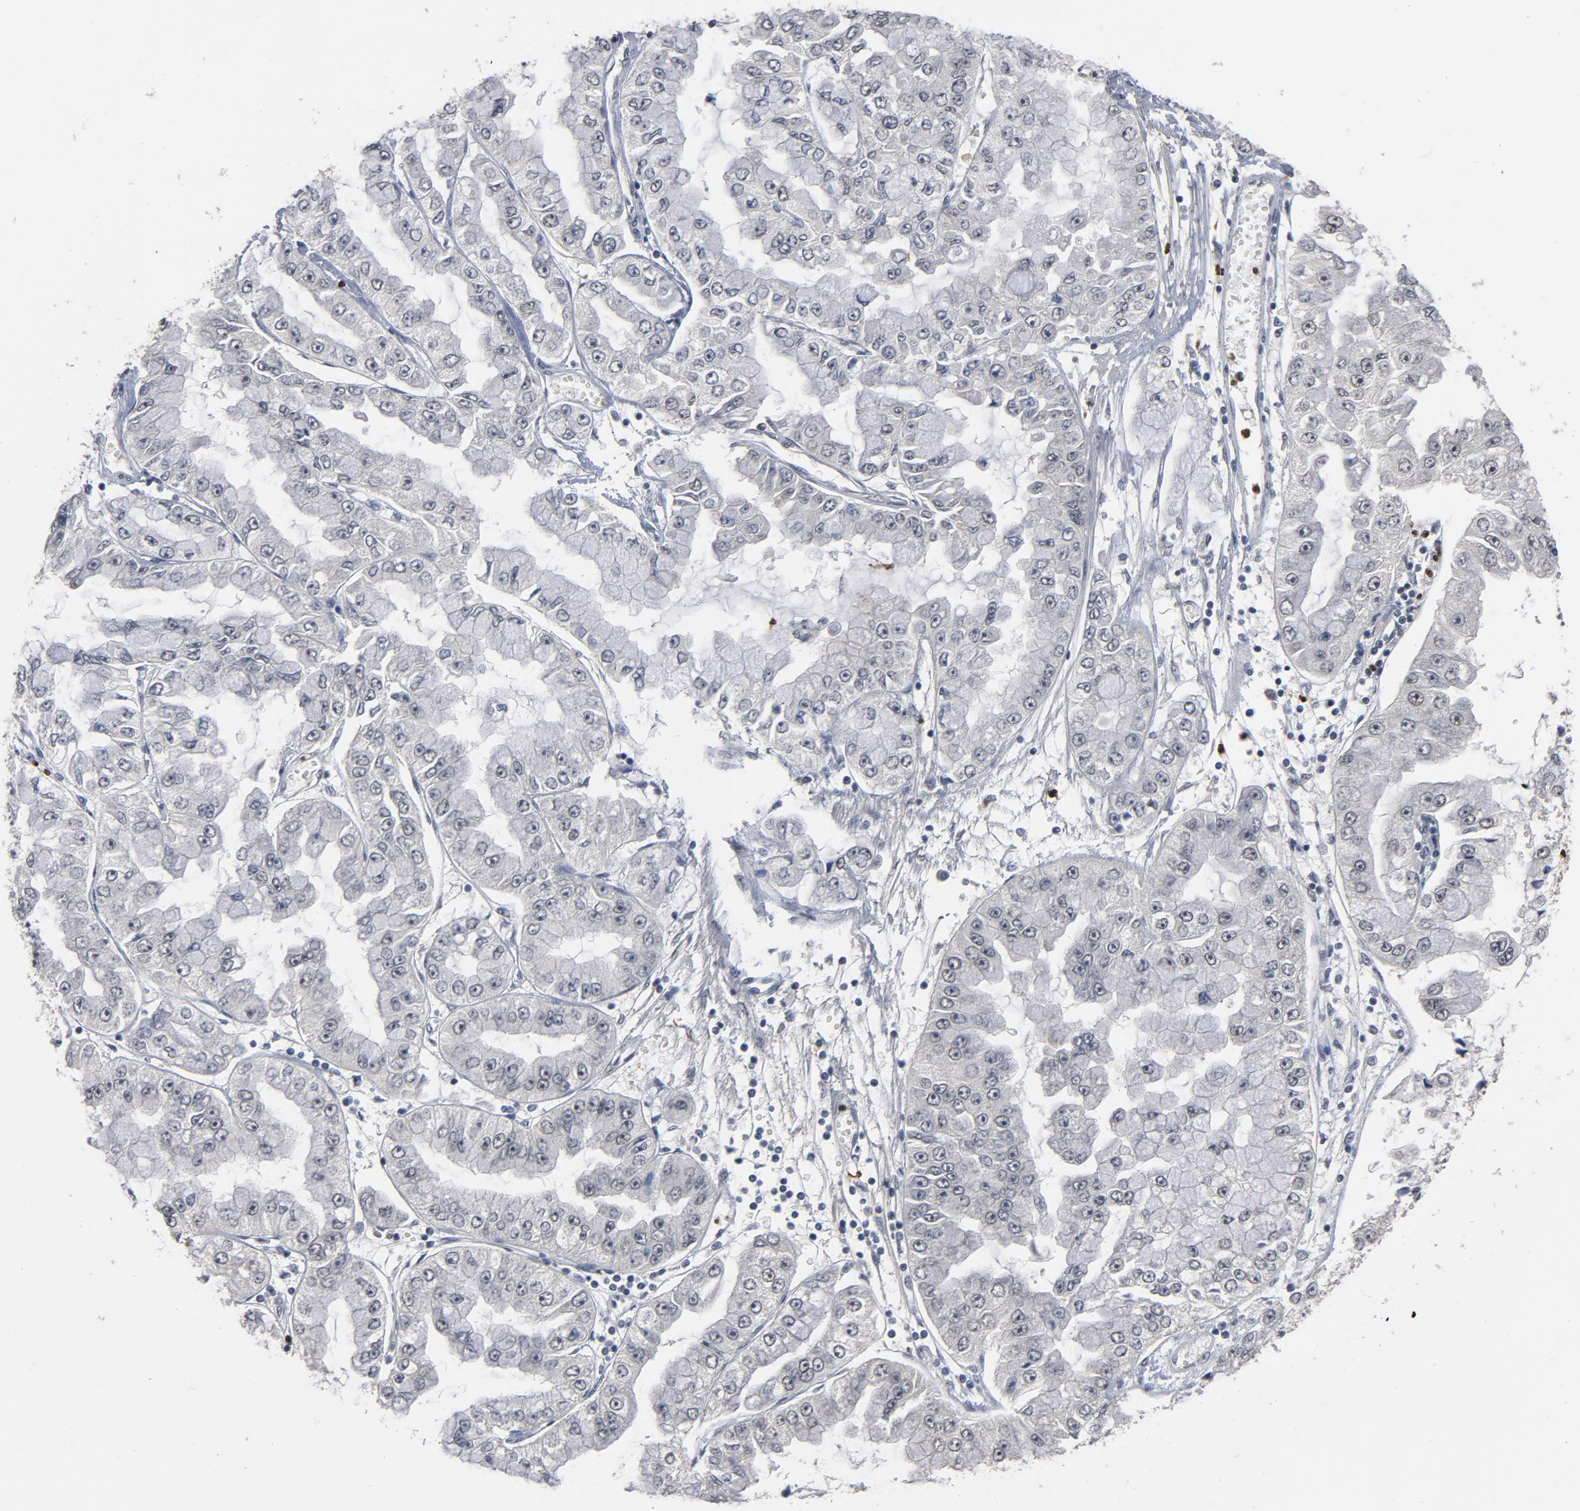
{"staining": {"intensity": "negative", "quantity": "none", "location": "none"}, "tissue": "liver cancer", "cell_type": "Tumor cells", "image_type": "cancer", "snomed": [{"axis": "morphology", "description": "Cholangiocarcinoma"}, {"axis": "topography", "description": "Liver"}], "caption": "Liver cholangiocarcinoma stained for a protein using IHC displays no positivity tumor cells.", "gene": "RTL5", "patient": {"sex": "female", "age": 79}}